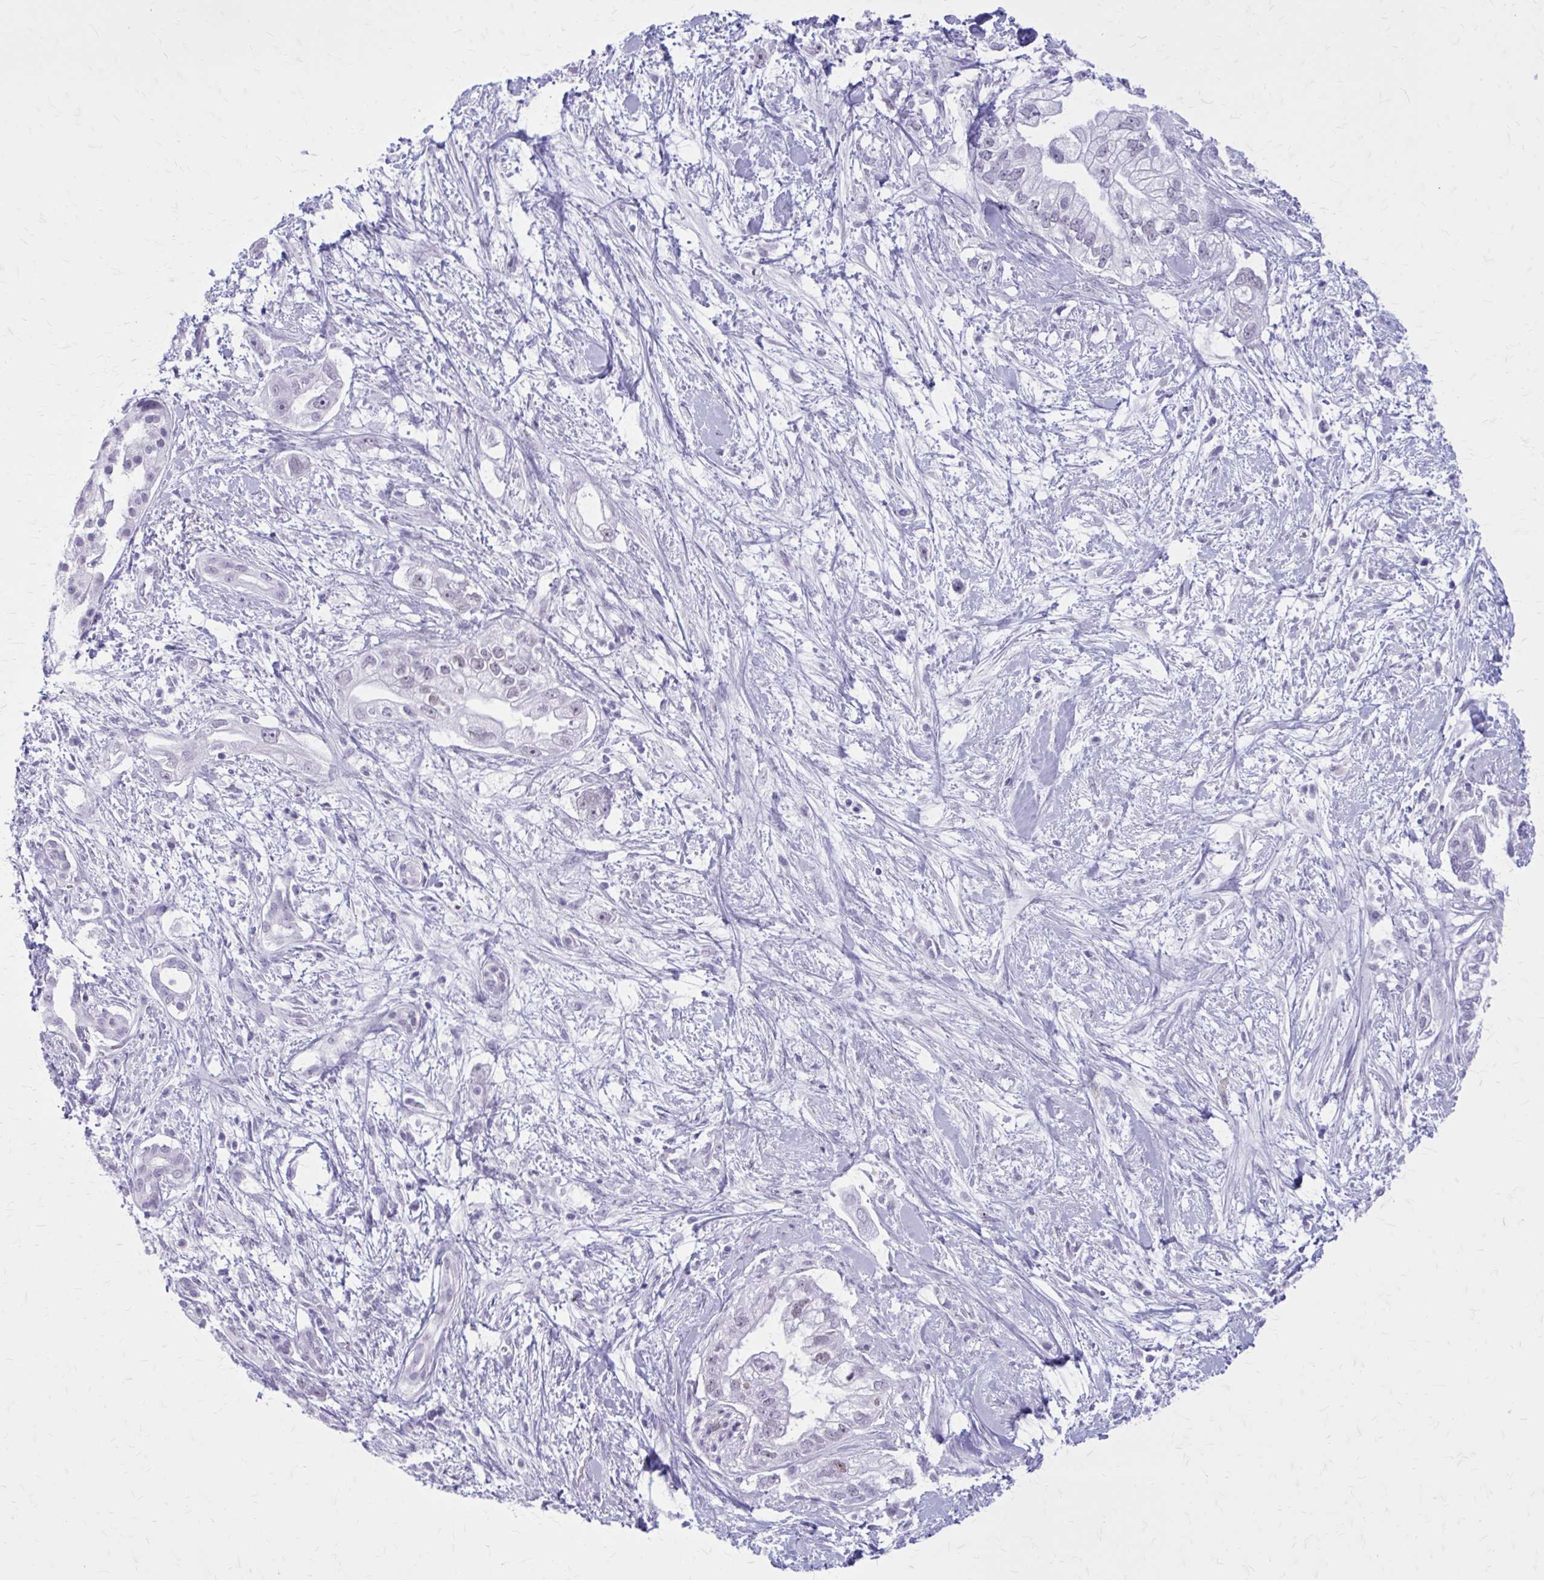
{"staining": {"intensity": "negative", "quantity": "none", "location": "none"}, "tissue": "pancreatic cancer", "cell_type": "Tumor cells", "image_type": "cancer", "snomed": [{"axis": "morphology", "description": "Adenocarcinoma, NOS"}, {"axis": "topography", "description": "Pancreas"}], "caption": "Human adenocarcinoma (pancreatic) stained for a protein using immunohistochemistry (IHC) demonstrates no expression in tumor cells.", "gene": "GAD1", "patient": {"sex": "male", "age": 70}}